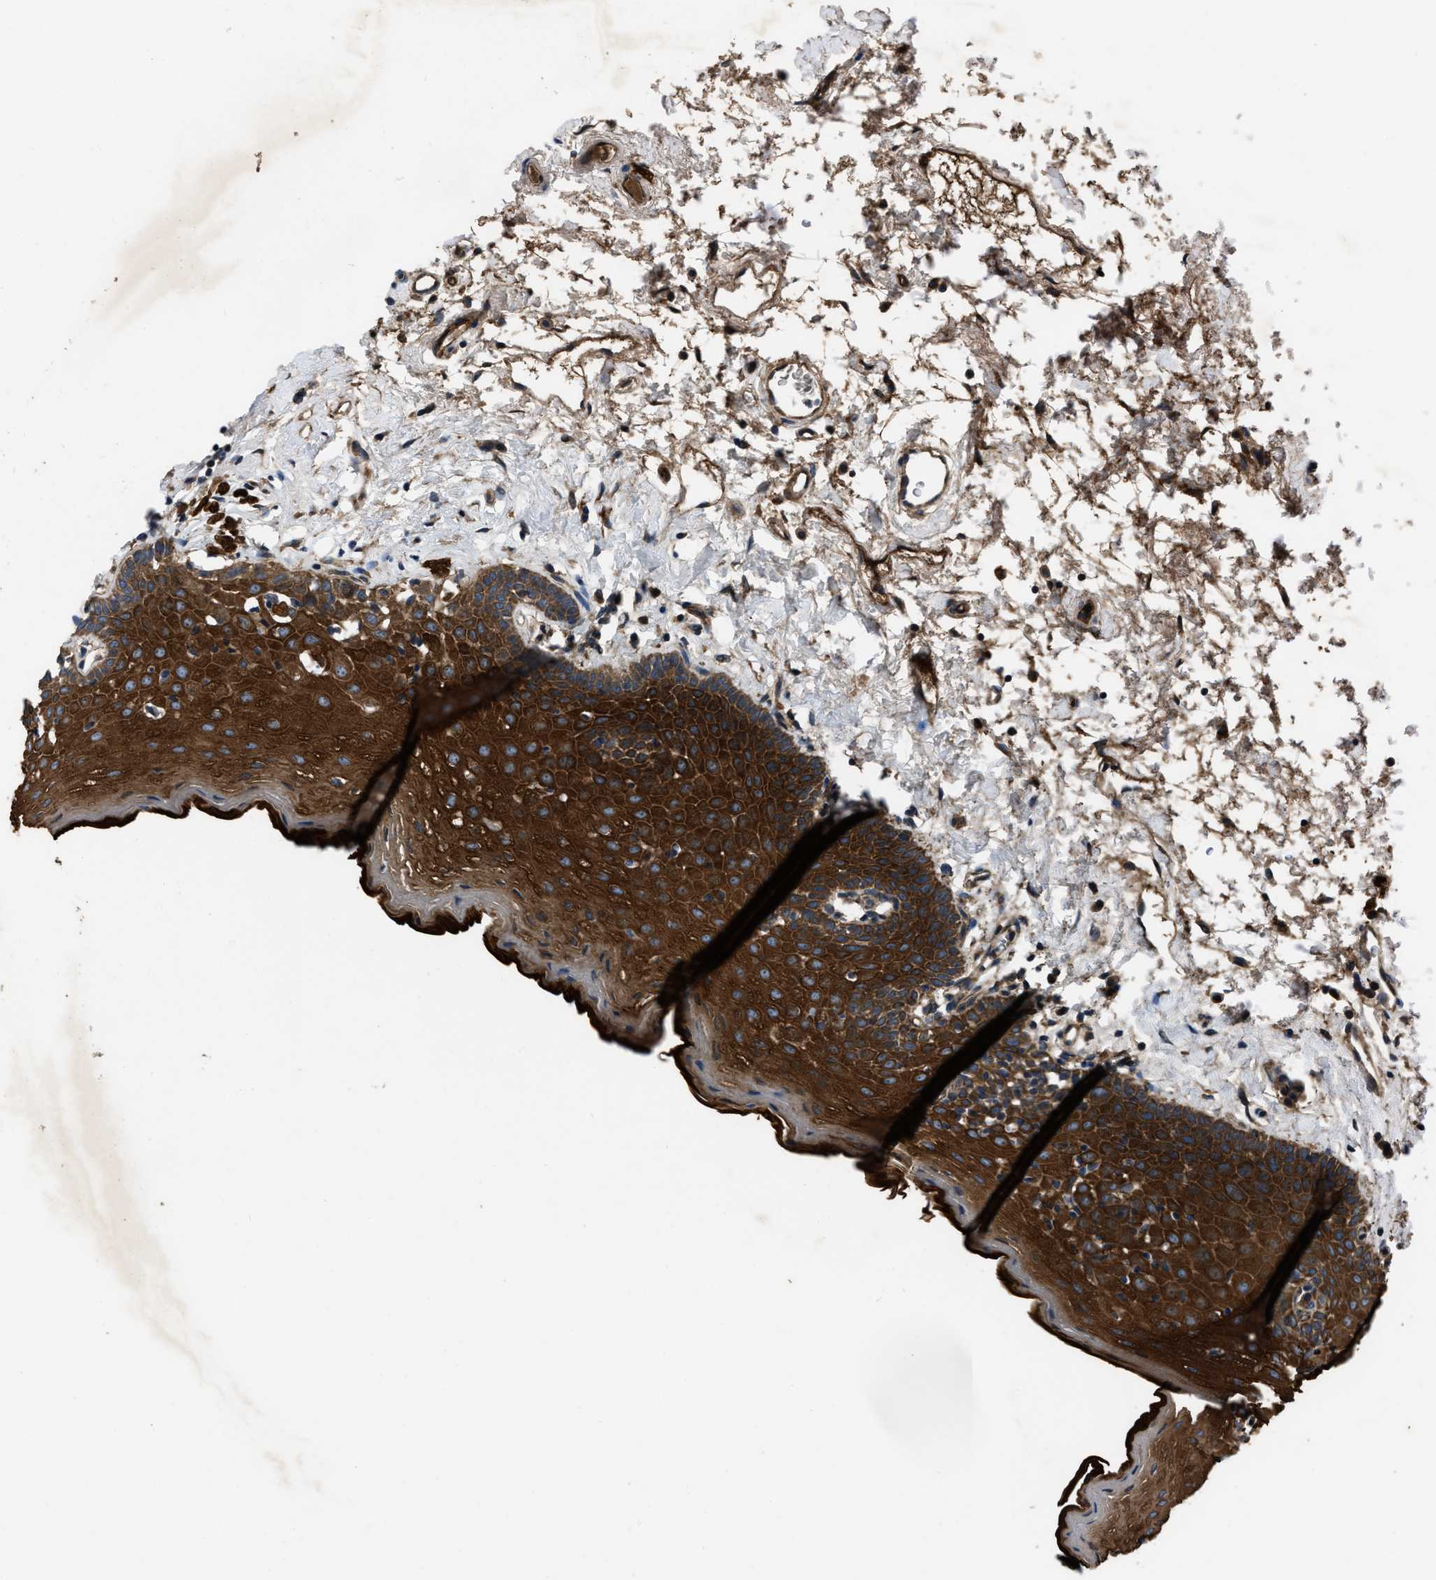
{"staining": {"intensity": "strong", "quantity": ">75%", "location": "cytoplasmic/membranous"}, "tissue": "oral mucosa", "cell_type": "Squamous epithelial cells", "image_type": "normal", "snomed": [{"axis": "morphology", "description": "Normal tissue, NOS"}, {"axis": "topography", "description": "Oral tissue"}], "caption": "IHC of unremarkable human oral mucosa displays high levels of strong cytoplasmic/membranous positivity in approximately >75% of squamous epithelial cells.", "gene": "ERC1", "patient": {"sex": "male", "age": 66}}